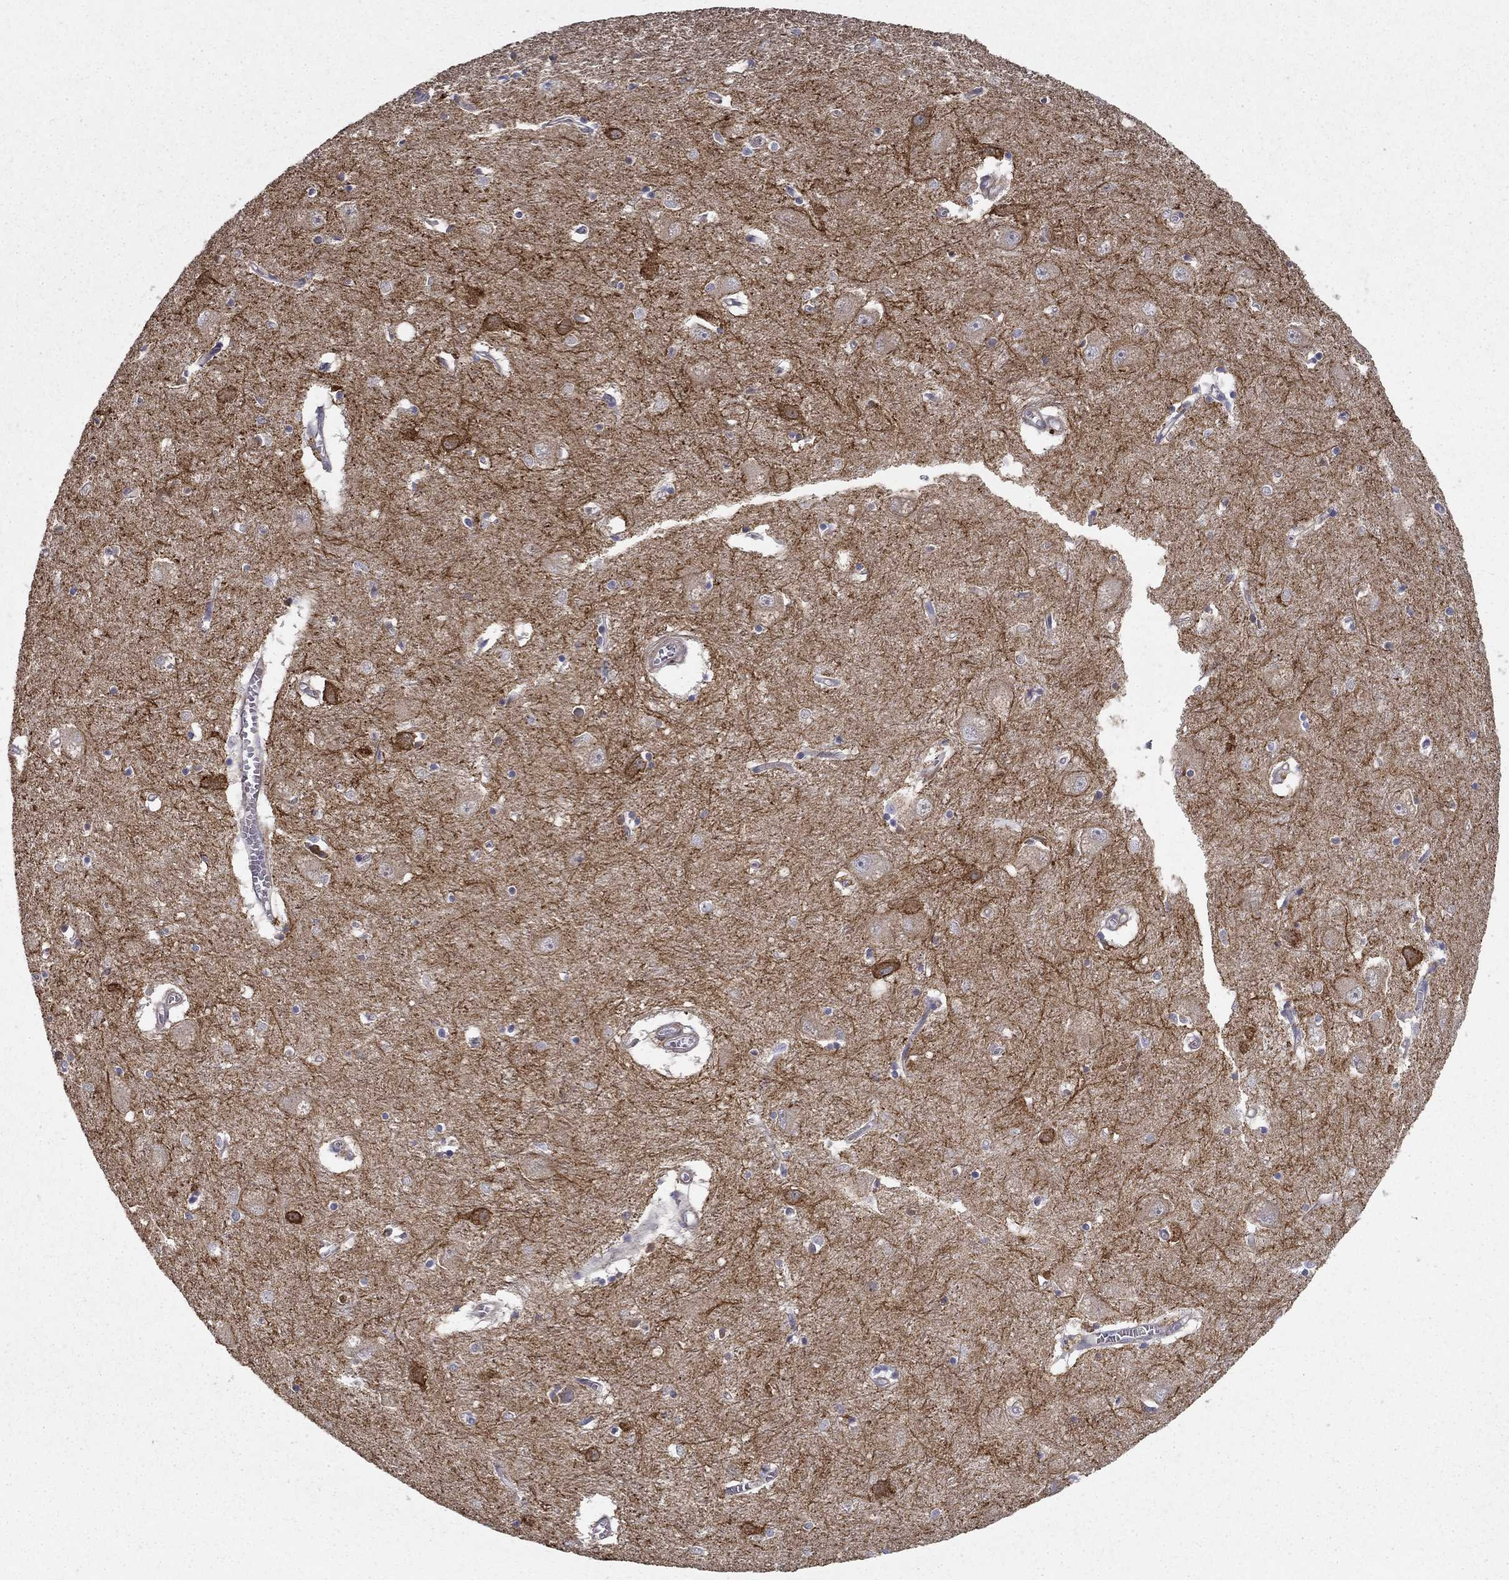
{"staining": {"intensity": "negative", "quantity": "none", "location": "none"}, "tissue": "caudate", "cell_type": "Glial cells", "image_type": "normal", "snomed": [{"axis": "morphology", "description": "Normal tissue, NOS"}, {"axis": "topography", "description": "Lateral ventricle wall"}], "caption": "Immunohistochemistry histopathology image of normal caudate: human caudate stained with DAB (3,3'-diaminobenzidine) exhibits no significant protein staining in glial cells. The staining was performed using DAB (3,3'-diaminobenzidine) to visualize the protein expression in brown, while the nuclei were stained in blue with hematoxylin (Magnification: 20x).", "gene": "MPP2", "patient": {"sex": "male", "age": 54}}